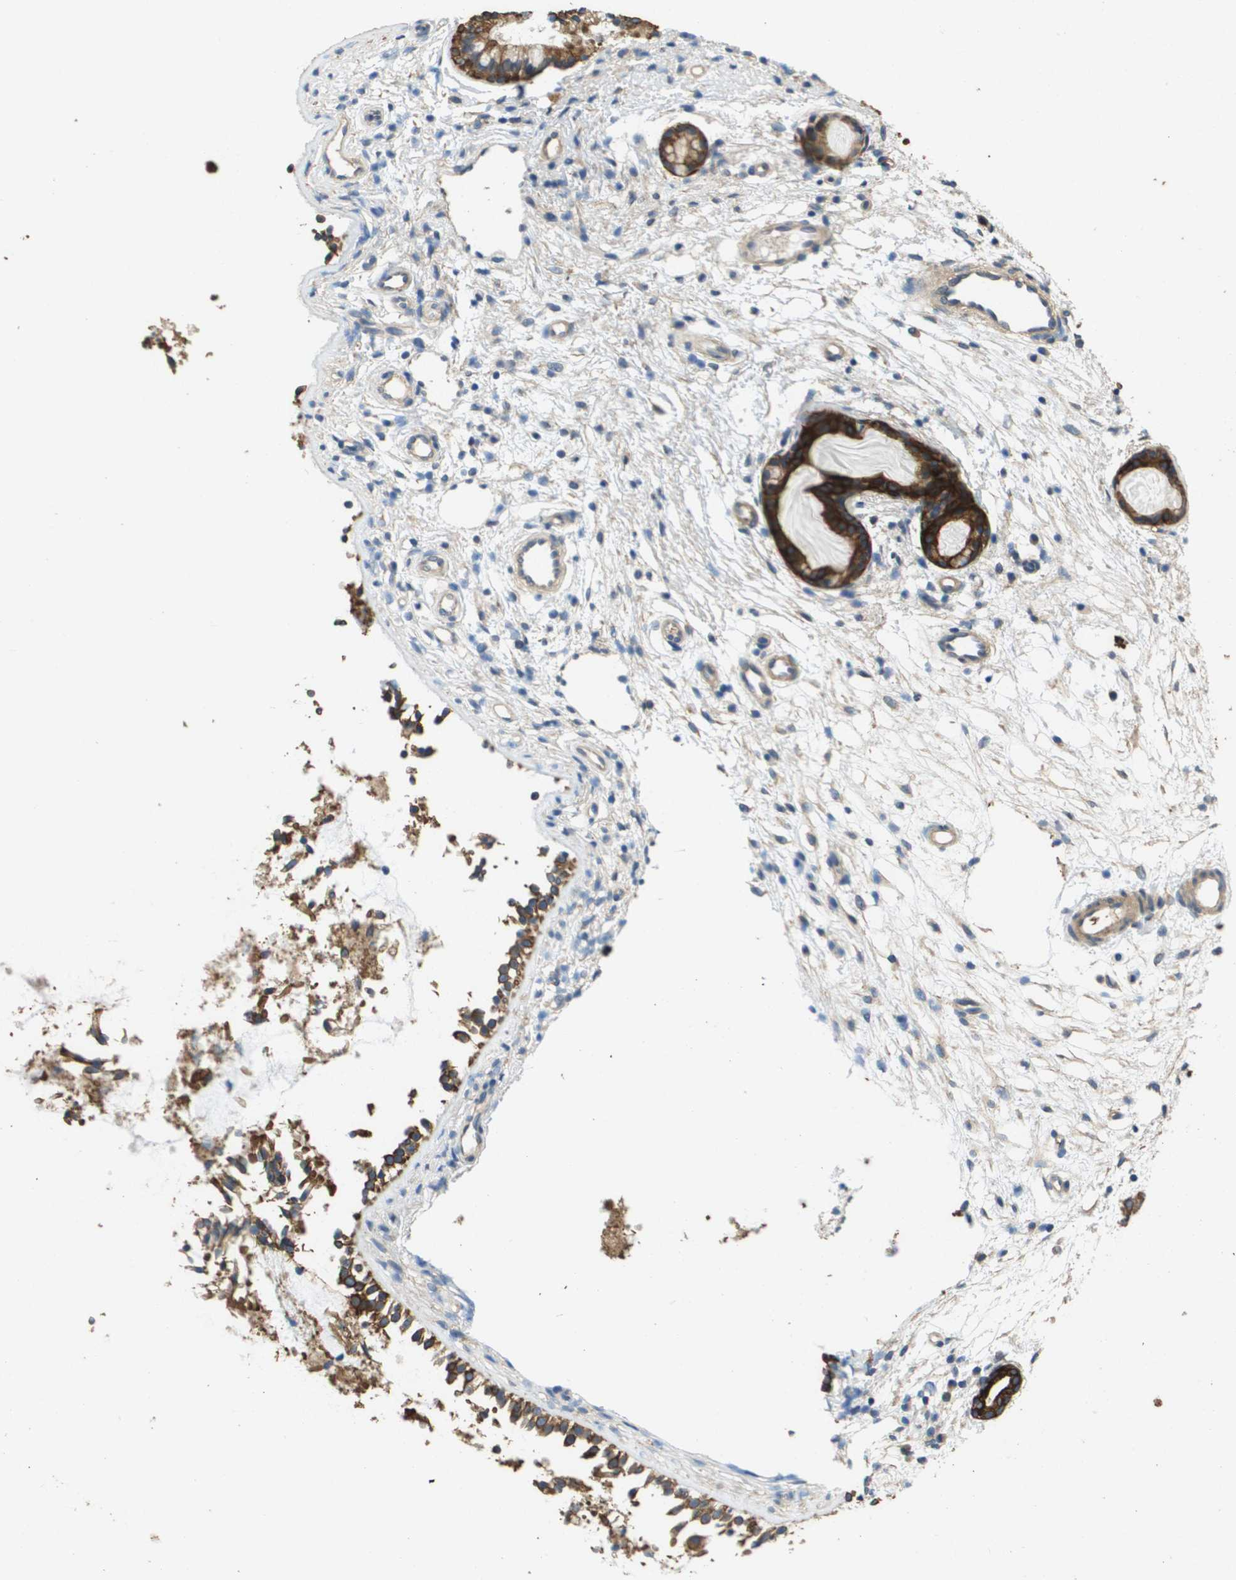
{"staining": {"intensity": "strong", "quantity": ">75%", "location": "cytoplasmic/membranous"}, "tissue": "nasopharynx", "cell_type": "Respiratory epithelial cells", "image_type": "normal", "snomed": [{"axis": "morphology", "description": "Normal tissue, NOS"}, {"axis": "topography", "description": "Nasopharynx"}], "caption": "The photomicrograph exhibits a brown stain indicating the presence of a protein in the cytoplasmic/membranous of respiratory epithelial cells in nasopharynx.", "gene": "KRT23", "patient": {"sex": "male", "age": 21}}